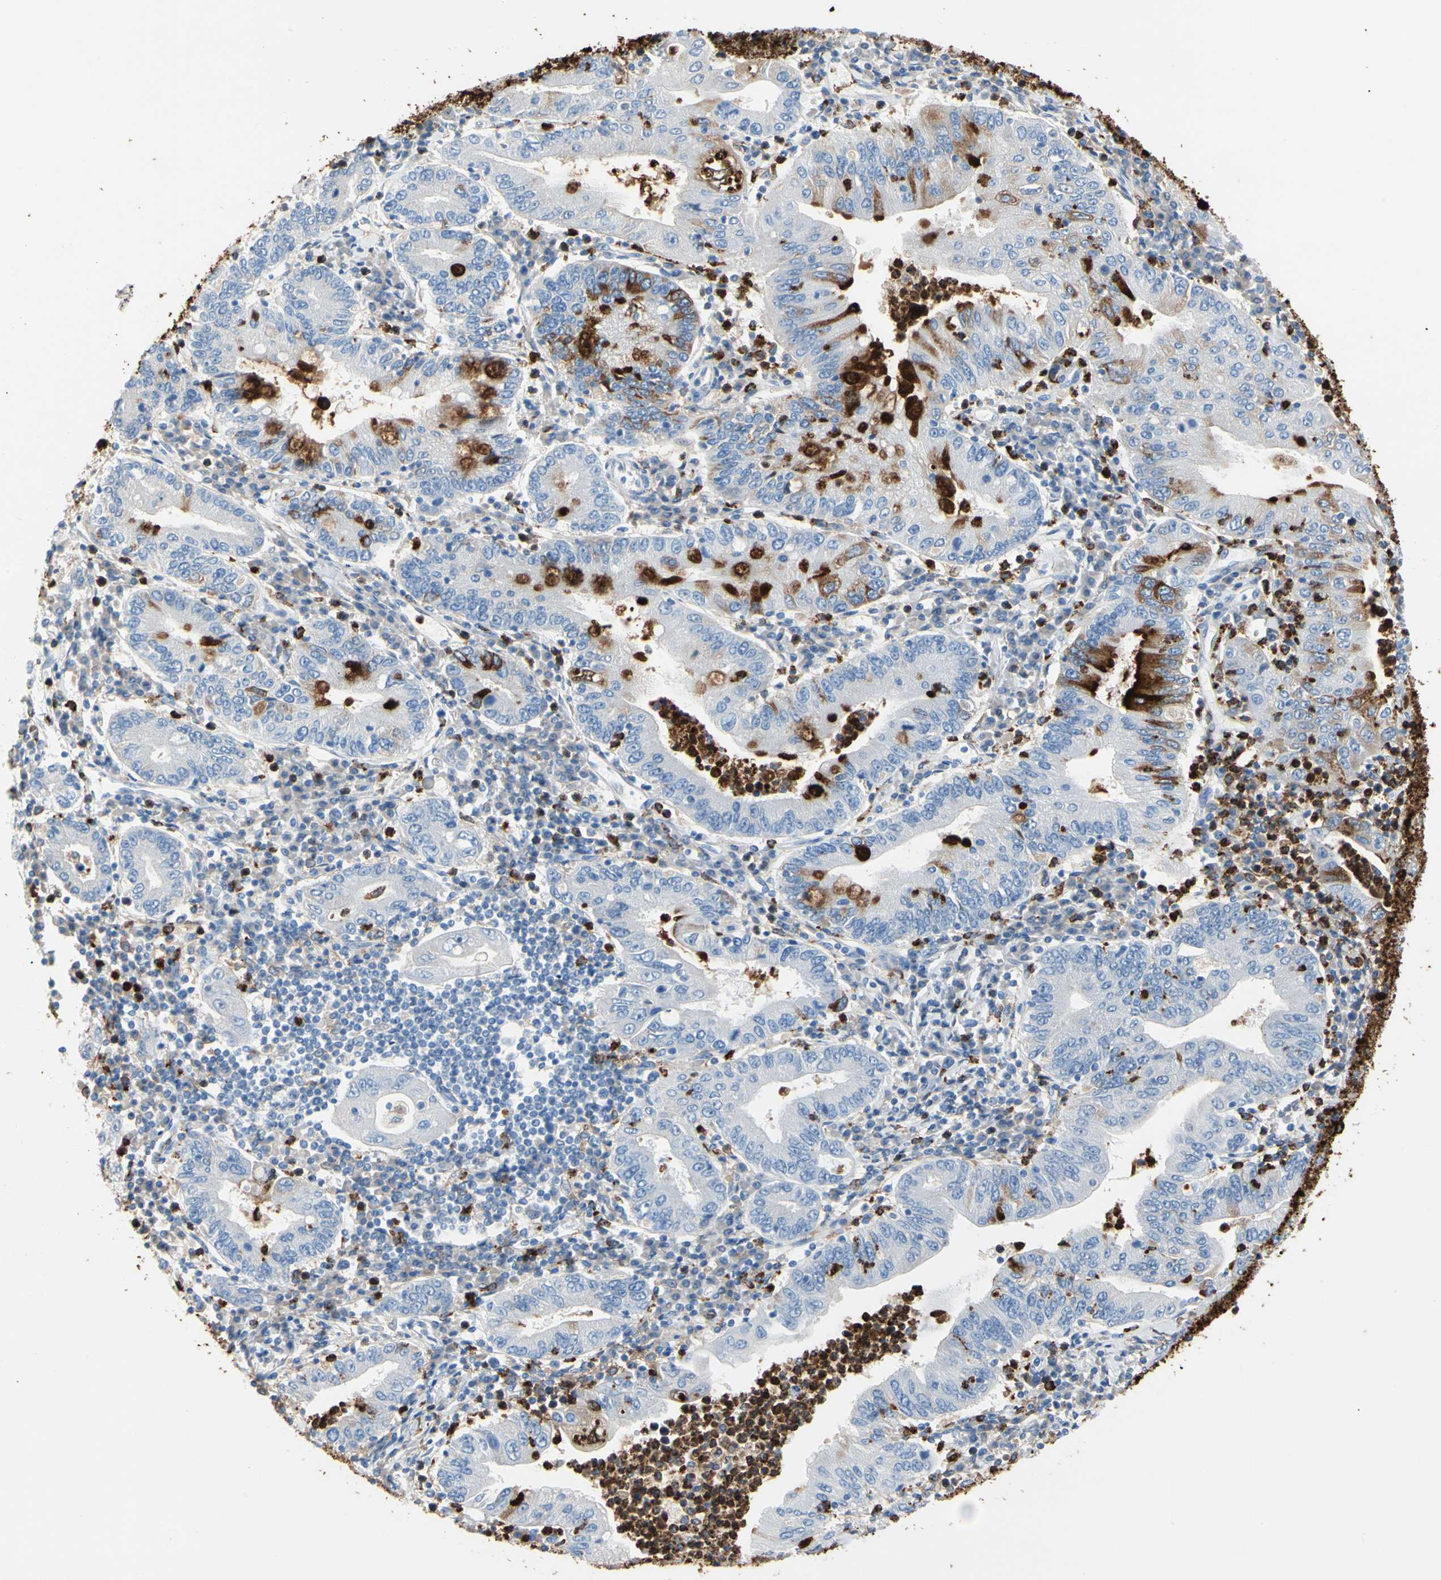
{"staining": {"intensity": "strong", "quantity": "<25%", "location": "cytoplasmic/membranous"}, "tissue": "stomach cancer", "cell_type": "Tumor cells", "image_type": "cancer", "snomed": [{"axis": "morphology", "description": "Normal tissue, NOS"}, {"axis": "morphology", "description": "Adenocarcinoma, NOS"}, {"axis": "topography", "description": "Esophagus"}, {"axis": "topography", "description": "Stomach, upper"}, {"axis": "topography", "description": "Peripheral nerve tissue"}], "caption": "Adenocarcinoma (stomach) stained with DAB (3,3'-diaminobenzidine) immunohistochemistry reveals medium levels of strong cytoplasmic/membranous positivity in approximately <25% of tumor cells. Ihc stains the protein of interest in brown and the nuclei are stained blue.", "gene": "CLEC4A", "patient": {"sex": "male", "age": 62}}